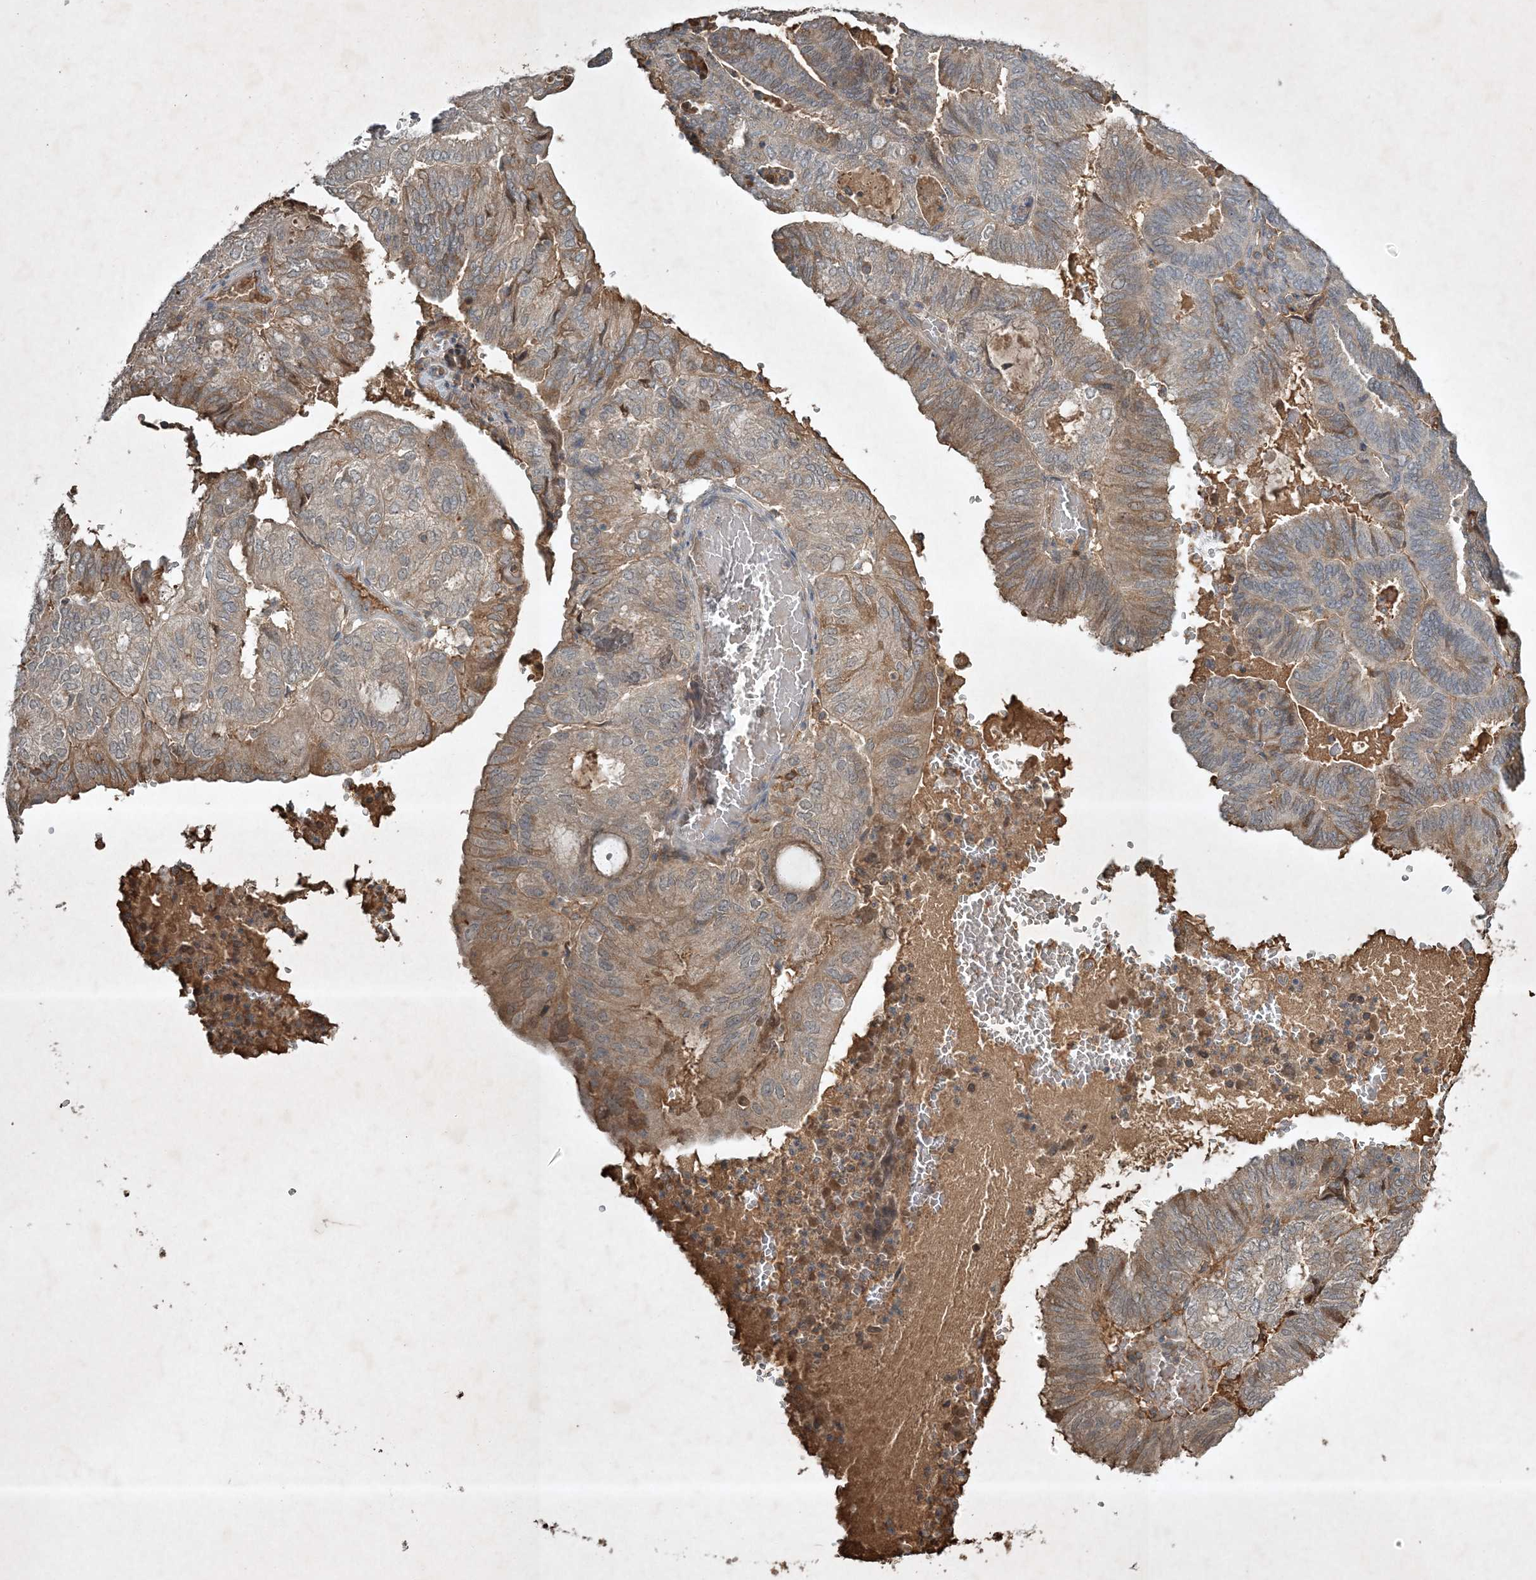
{"staining": {"intensity": "moderate", "quantity": "<25%", "location": "cytoplasmic/membranous"}, "tissue": "endometrial cancer", "cell_type": "Tumor cells", "image_type": "cancer", "snomed": [{"axis": "morphology", "description": "Adenocarcinoma, NOS"}, {"axis": "topography", "description": "Uterus"}], "caption": "Endometrial cancer stained with DAB (3,3'-diaminobenzidine) IHC displays low levels of moderate cytoplasmic/membranous positivity in approximately <25% of tumor cells.", "gene": "TNFAIP6", "patient": {"sex": "female", "age": 60}}